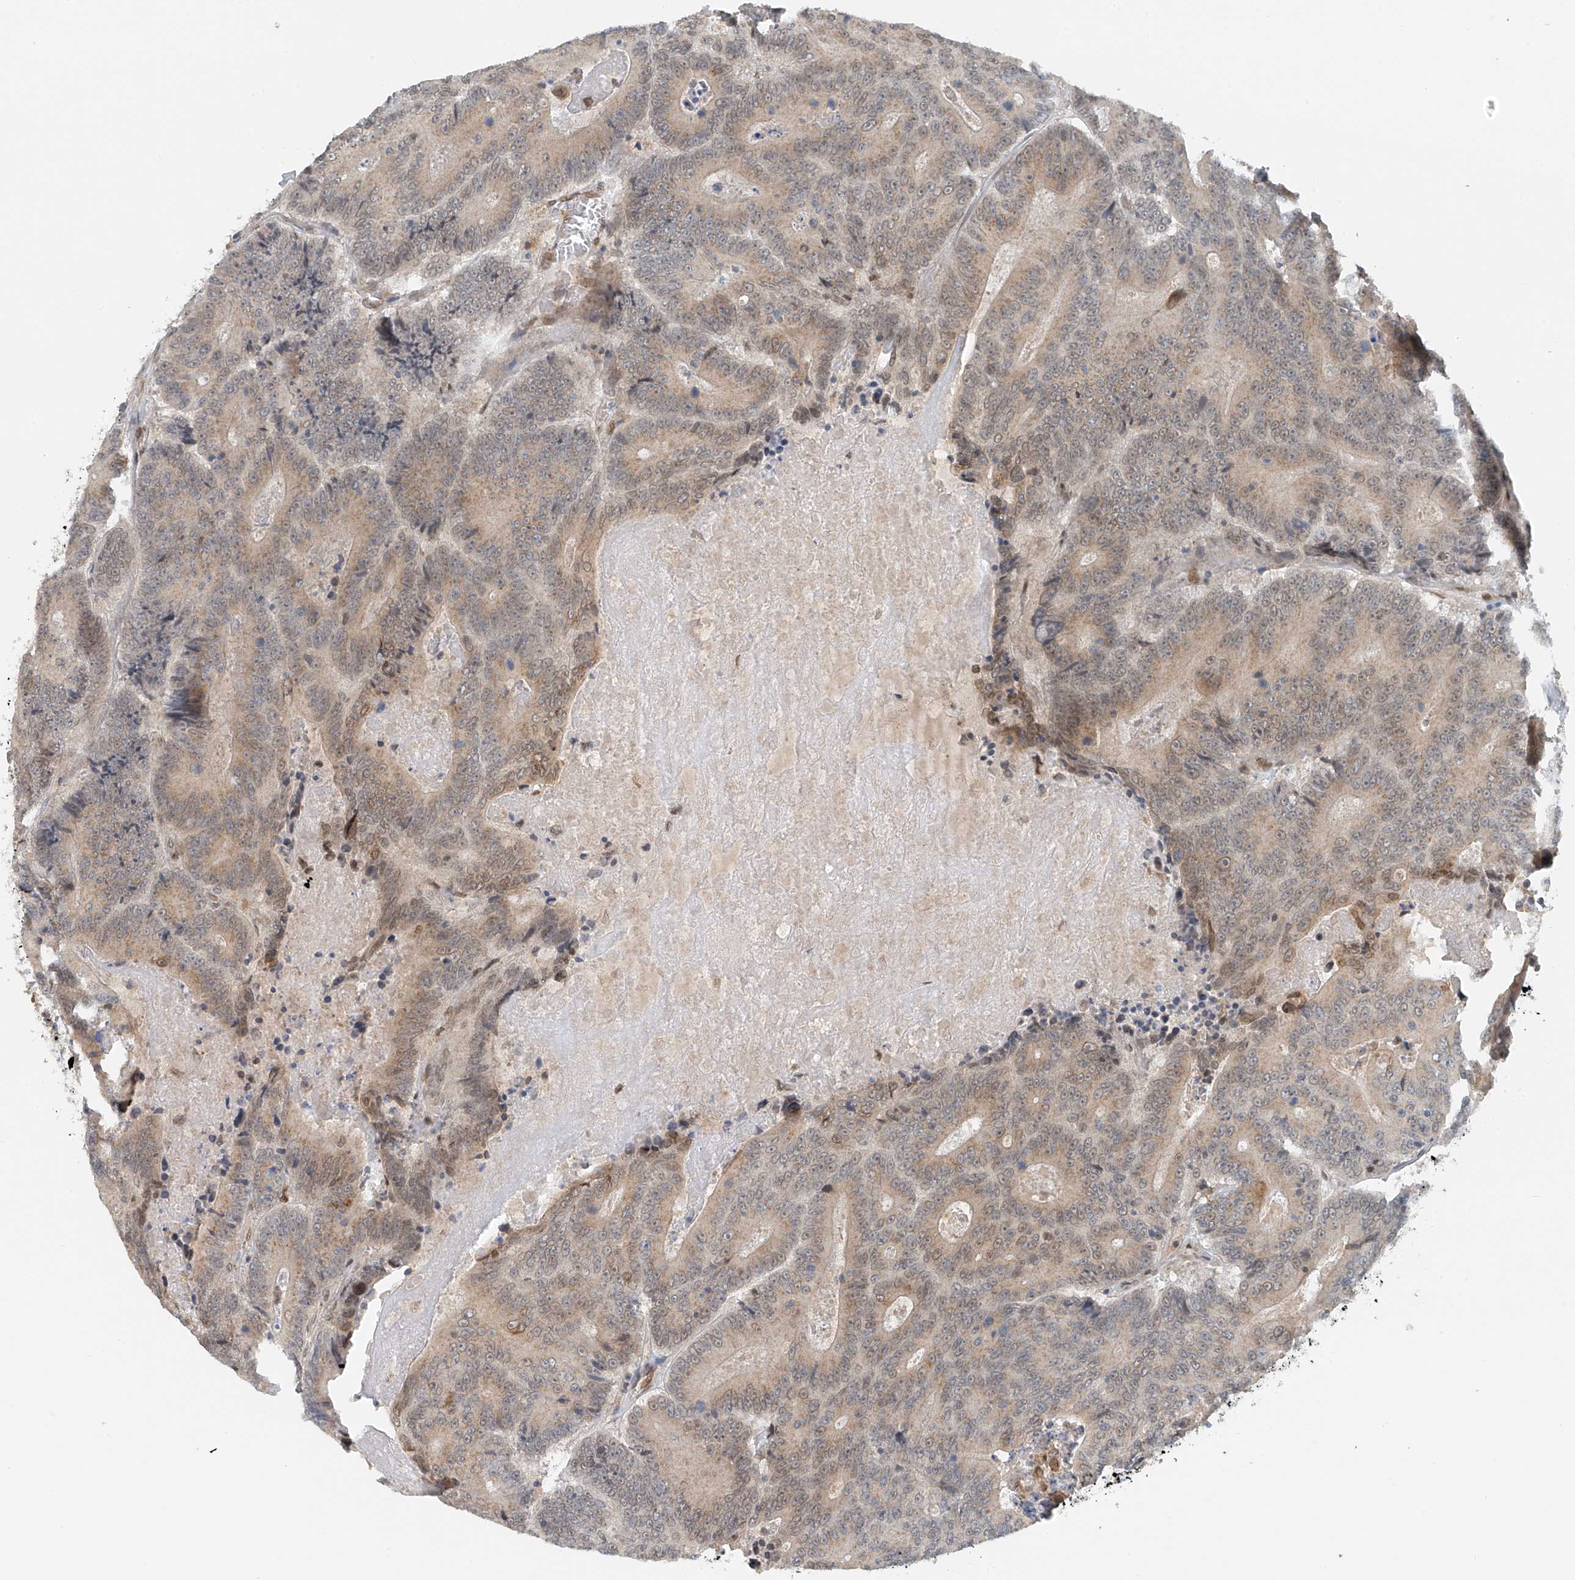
{"staining": {"intensity": "weak", "quantity": "25%-75%", "location": "cytoplasmic/membranous,nuclear"}, "tissue": "colorectal cancer", "cell_type": "Tumor cells", "image_type": "cancer", "snomed": [{"axis": "morphology", "description": "Adenocarcinoma, NOS"}, {"axis": "topography", "description": "Colon"}], "caption": "Weak cytoplasmic/membranous and nuclear positivity for a protein is identified in approximately 25%-75% of tumor cells of adenocarcinoma (colorectal) using immunohistochemistry.", "gene": "STARD9", "patient": {"sex": "male", "age": 83}}